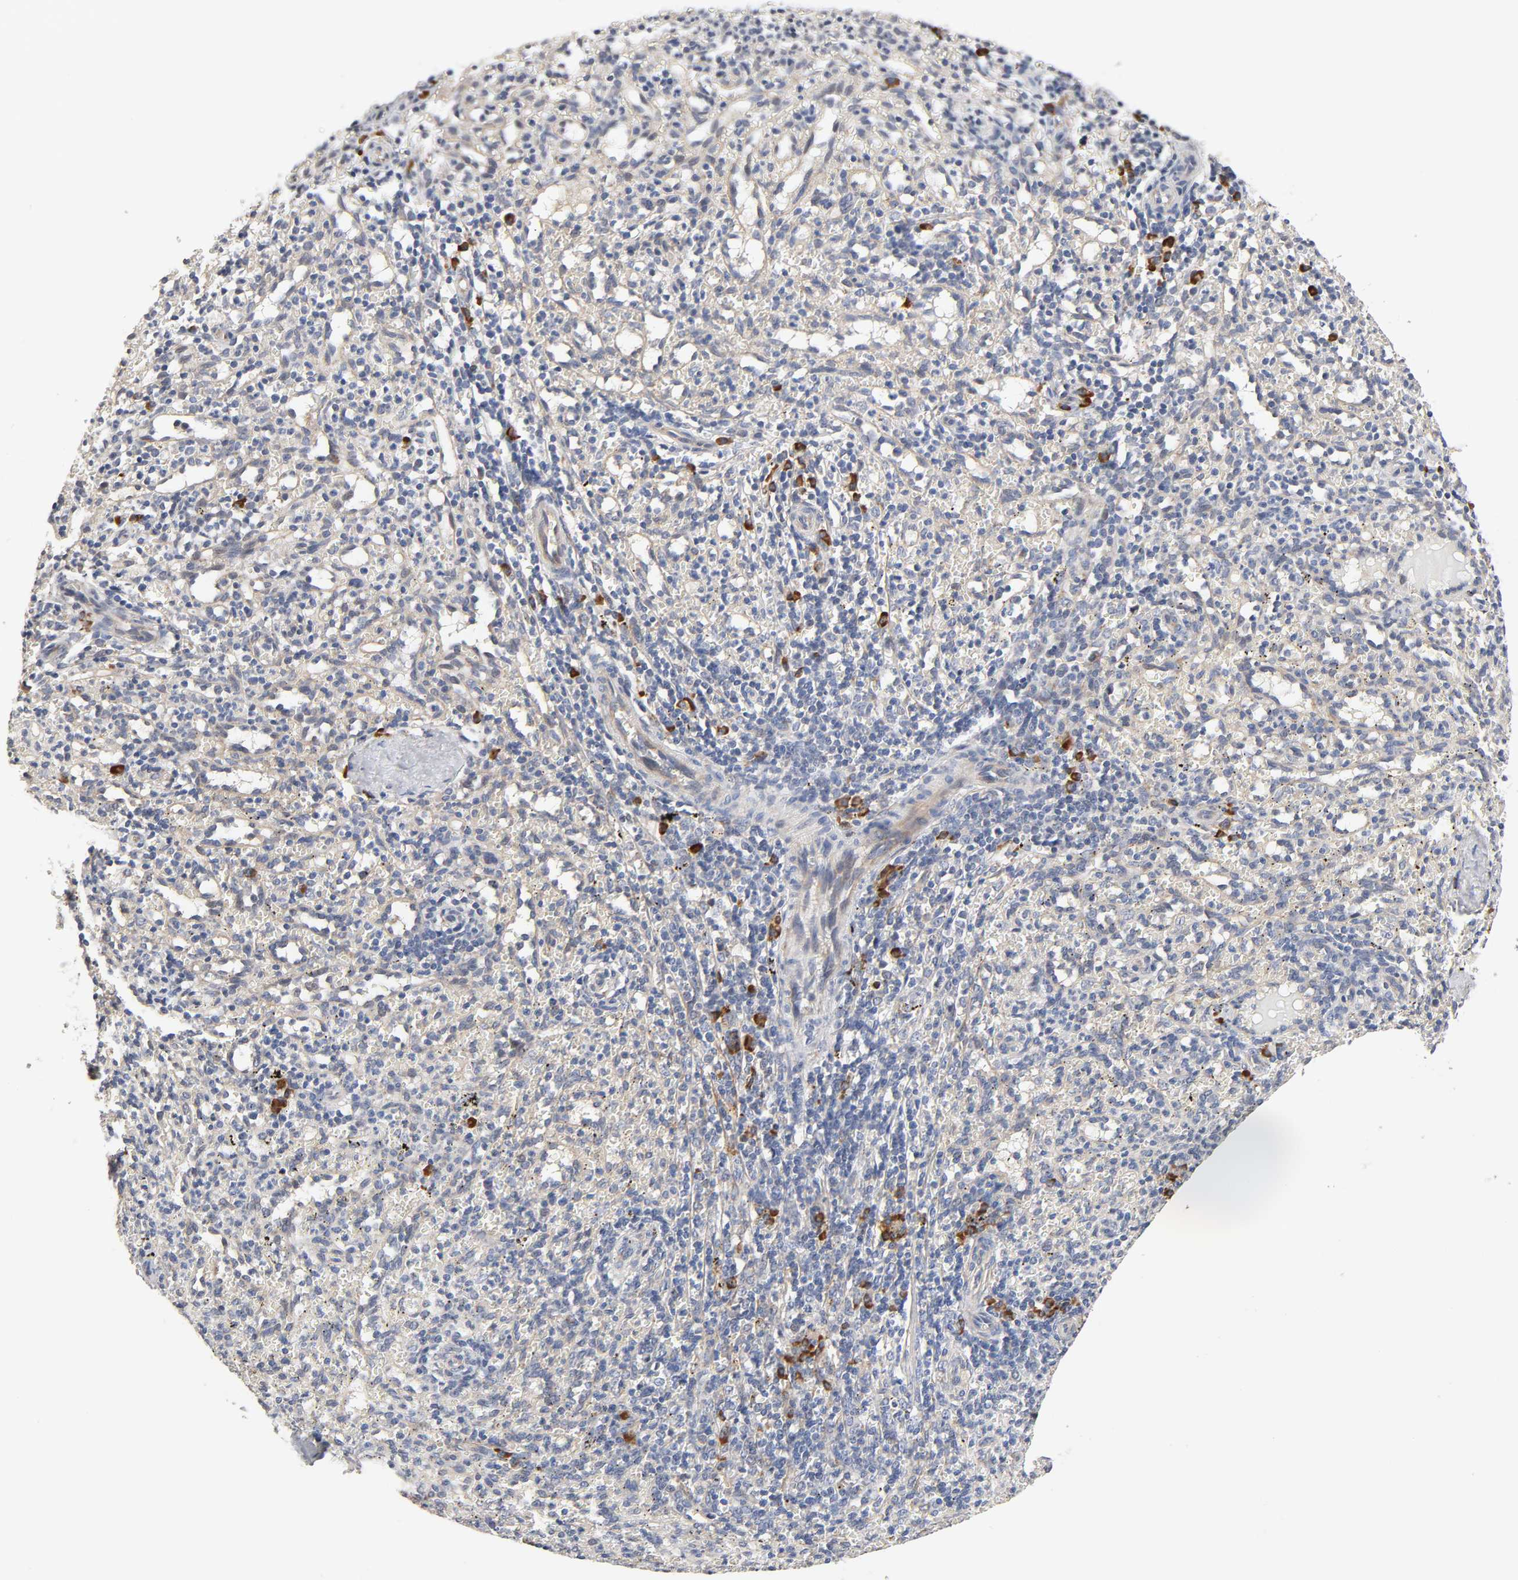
{"staining": {"intensity": "negative", "quantity": "none", "location": "none"}, "tissue": "spleen", "cell_type": "Cells in red pulp", "image_type": "normal", "snomed": [{"axis": "morphology", "description": "Normal tissue, NOS"}, {"axis": "topography", "description": "Spleen"}], "caption": "Immunohistochemical staining of unremarkable spleen reveals no significant staining in cells in red pulp.", "gene": "HDLBP", "patient": {"sex": "female", "age": 10}}